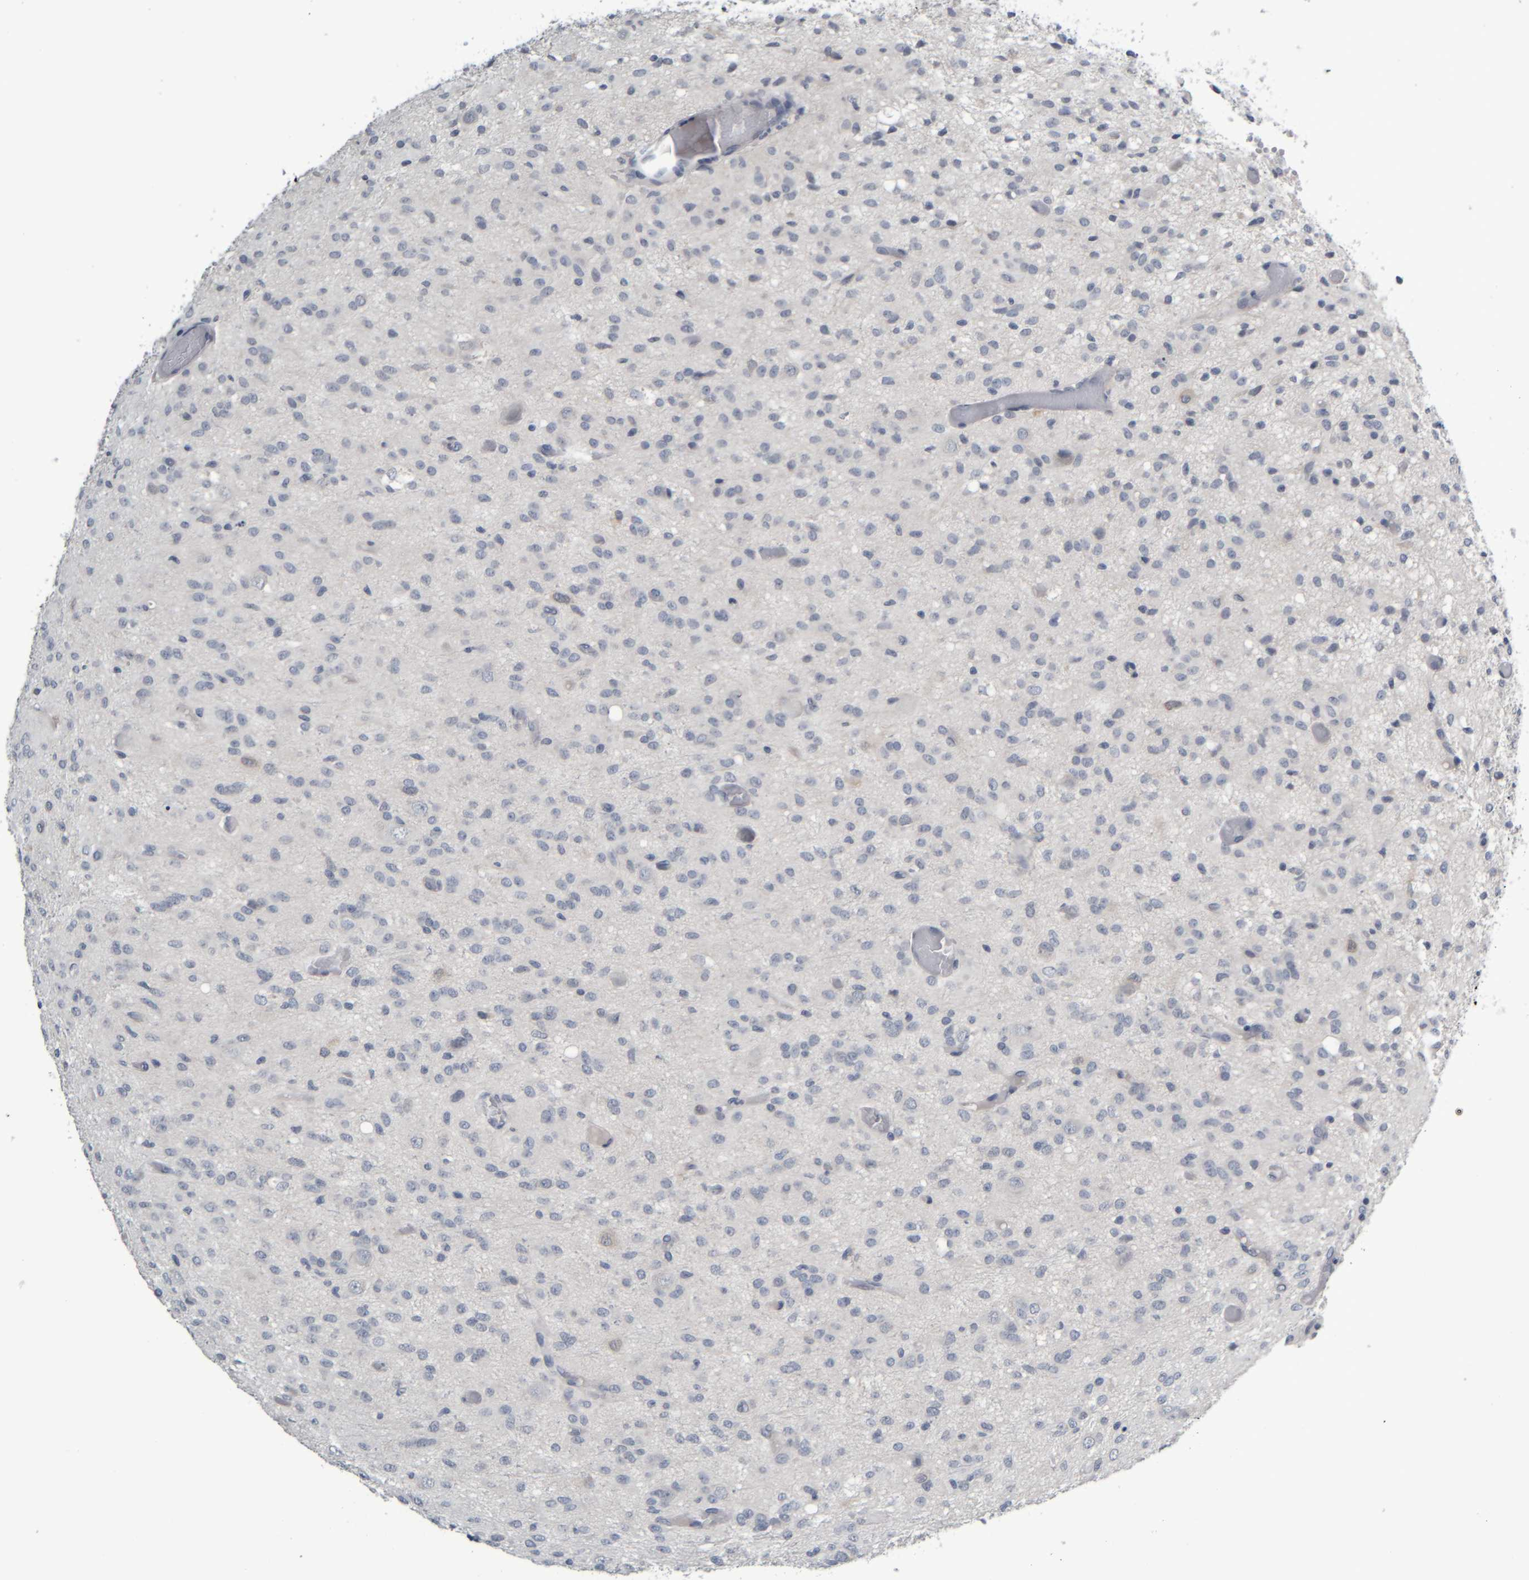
{"staining": {"intensity": "negative", "quantity": "none", "location": "none"}, "tissue": "glioma", "cell_type": "Tumor cells", "image_type": "cancer", "snomed": [{"axis": "morphology", "description": "Glioma, malignant, High grade"}, {"axis": "topography", "description": "Brain"}], "caption": "Immunohistochemistry of human malignant glioma (high-grade) reveals no positivity in tumor cells.", "gene": "COL14A1", "patient": {"sex": "female", "age": 59}}